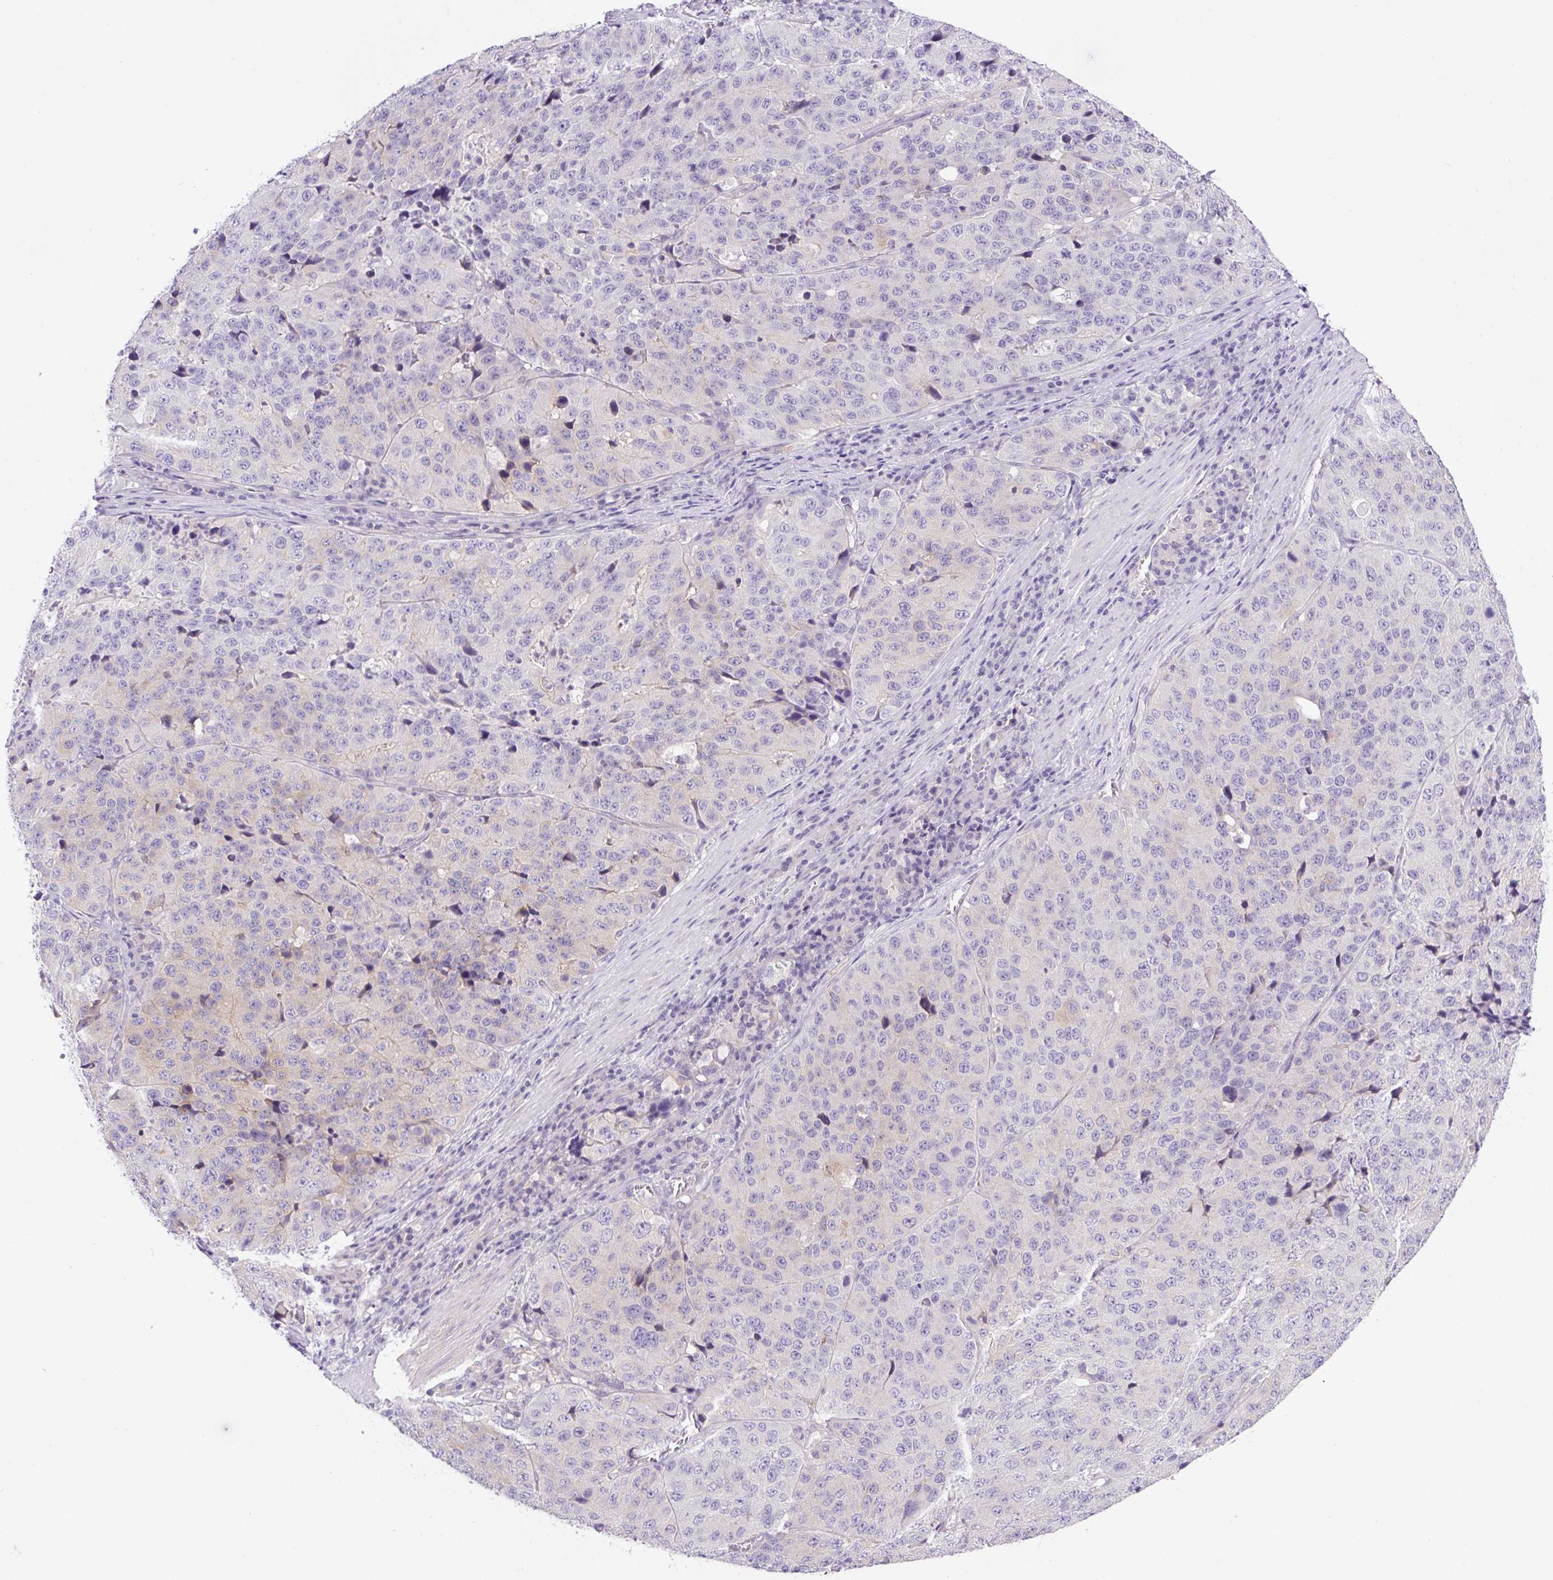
{"staining": {"intensity": "negative", "quantity": "none", "location": "none"}, "tissue": "stomach cancer", "cell_type": "Tumor cells", "image_type": "cancer", "snomed": [{"axis": "morphology", "description": "Adenocarcinoma, NOS"}, {"axis": "topography", "description": "Stomach"}], "caption": "This is a image of immunohistochemistry (IHC) staining of adenocarcinoma (stomach), which shows no staining in tumor cells. (Brightfield microscopy of DAB IHC at high magnification).", "gene": "CAMK2B", "patient": {"sex": "male", "age": 71}}